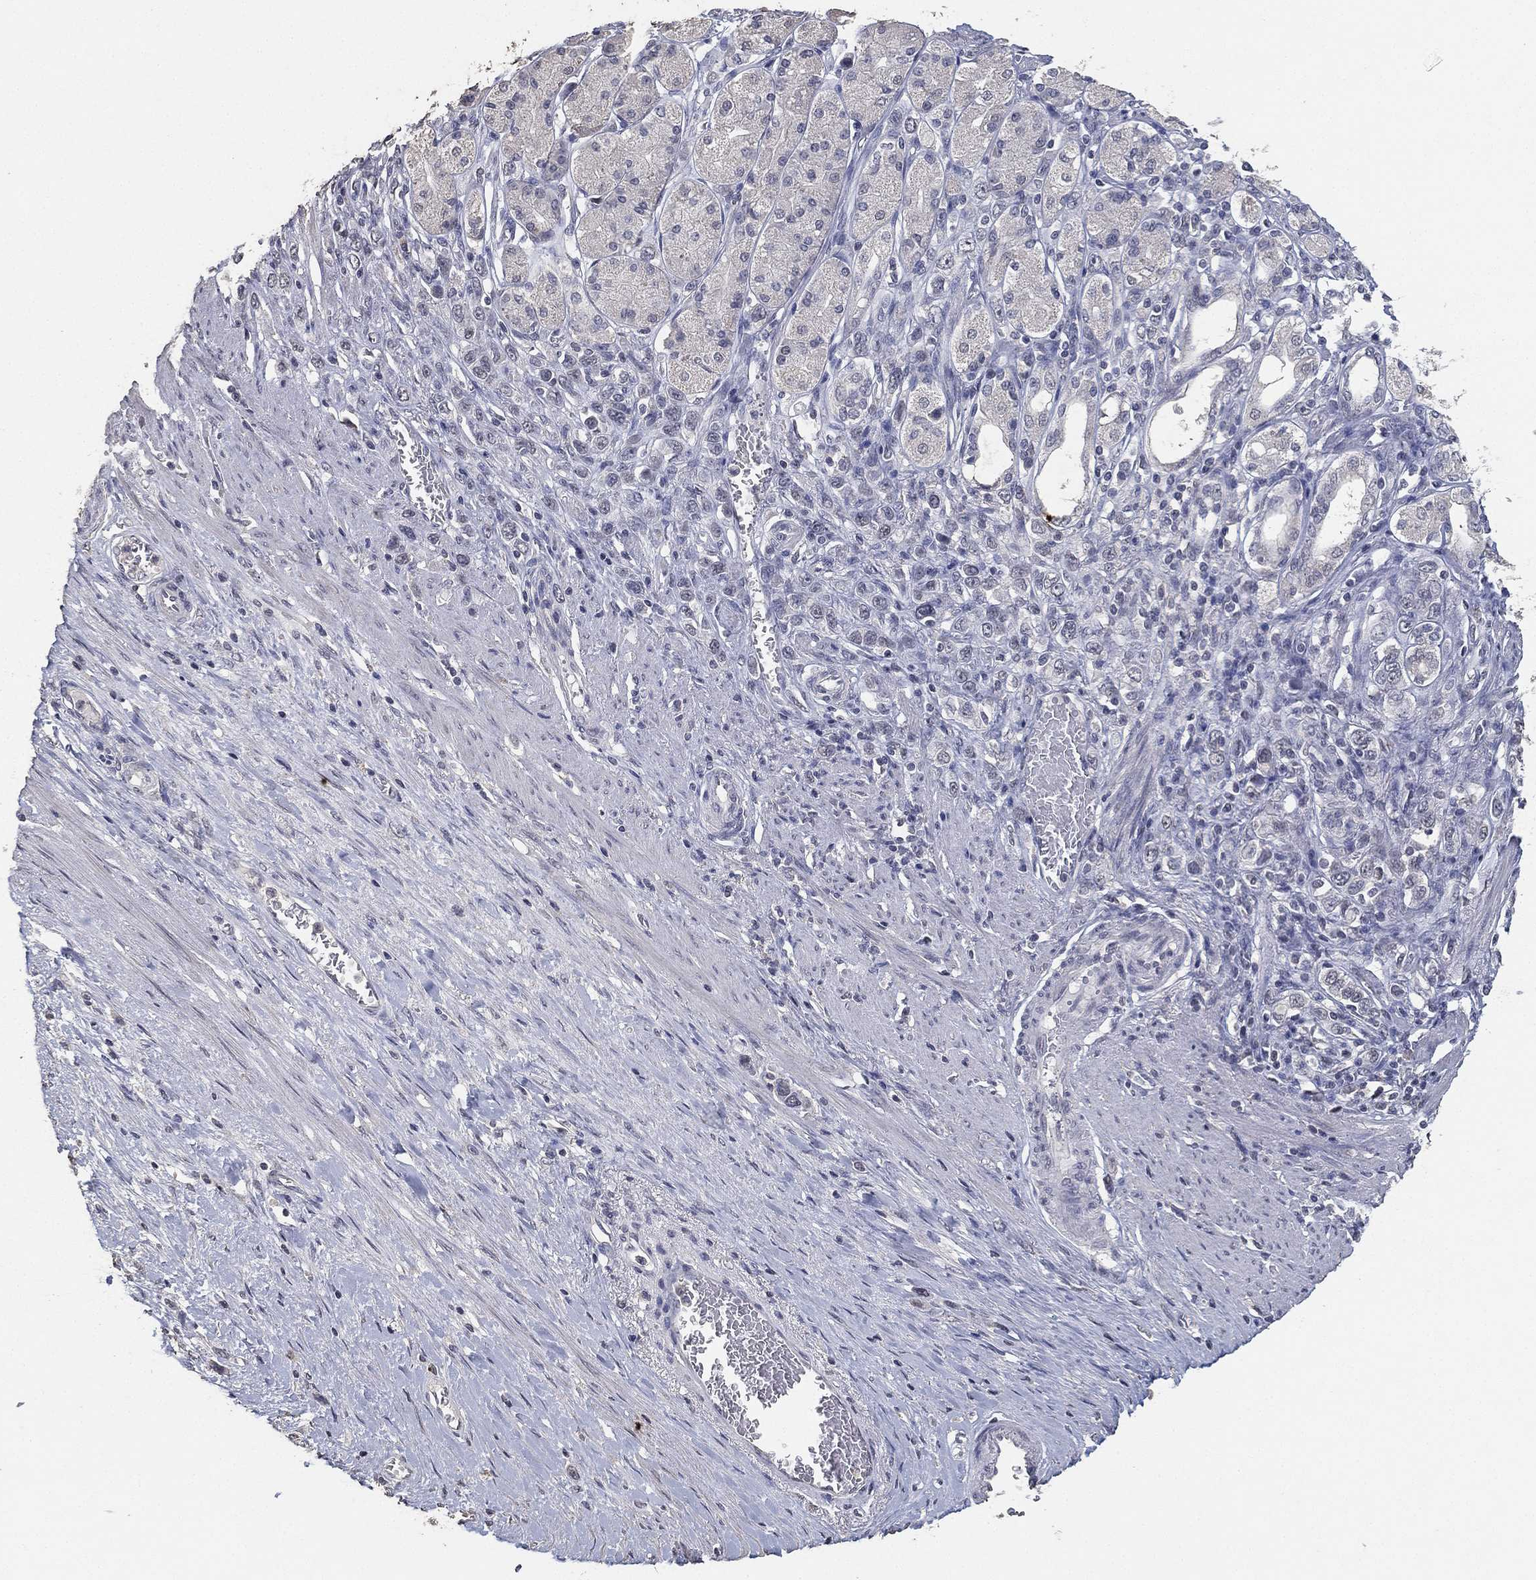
{"staining": {"intensity": "negative", "quantity": "none", "location": "none"}, "tissue": "stomach cancer", "cell_type": "Tumor cells", "image_type": "cancer", "snomed": [{"axis": "morphology", "description": "Normal tissue, NOS"}, {"axis": "morphology", "description": "Adenocarcinoma, NOS"}, {"axis": "morphology", "description": "Adenocarcinoma, High grade"}, {"axis": "topography", "description": "Stomach, upper"}, {"axis": "topography", "description": "Stomach"}], "caption": "Immunohistochemistry (IHC) micrograph of neoplastic tissue: stomach cancer (adenocarcinoma) stained with DAB displays no significant protein expression in tumor cells.", "gene": "DSG1", "patient": {"sex": "female", "age": 65}}